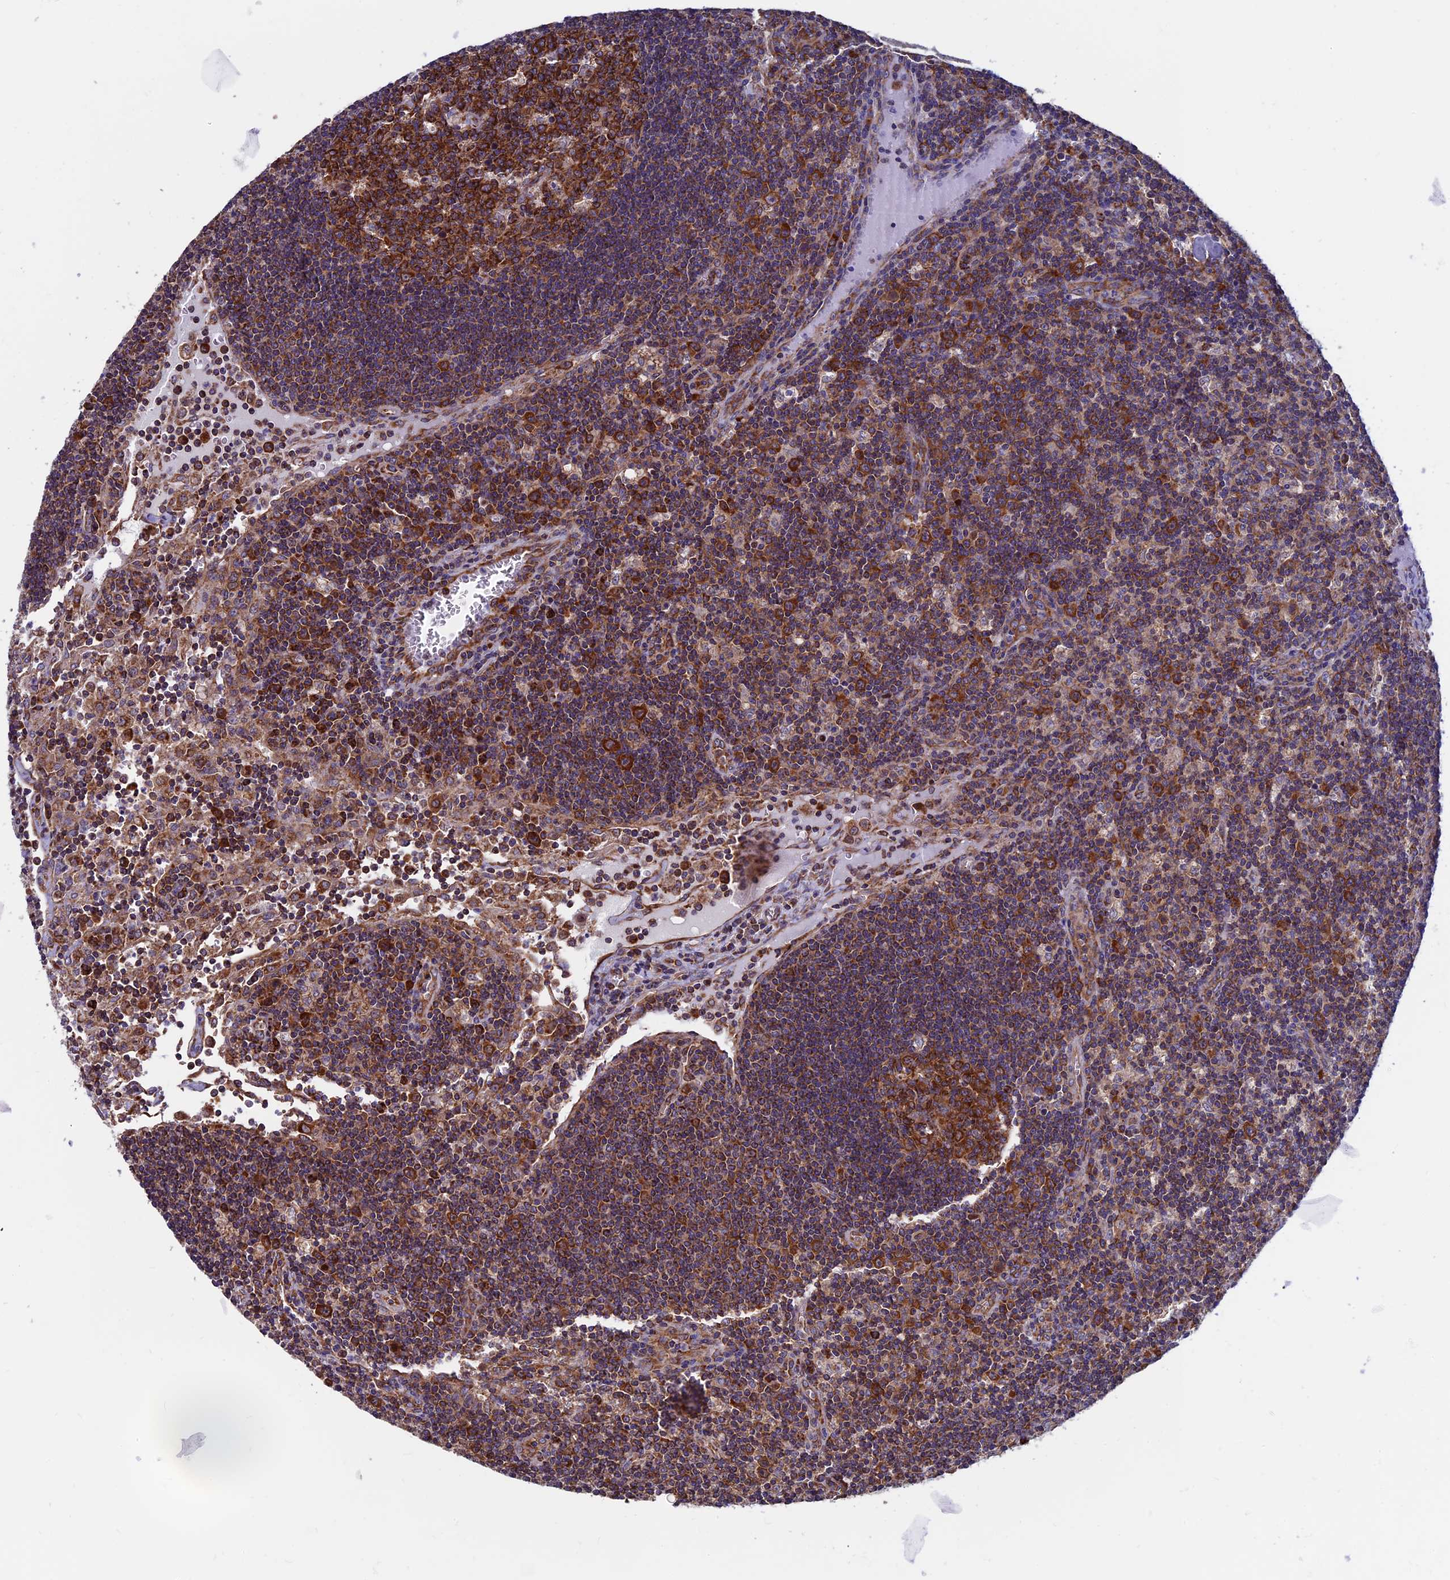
{"staining": {"intensity": "strong", "quantity": ">75%", "location": "cytoplasmic/membranous"}, "tissue": "lymph node", "cell_type": "Germinal center cells", "image_type": "normal", "snomed": [{"axis": "morphology", "description": "Normal tissue, NOS"}, {"axis": "topography", "description": "Lymph node"}], "caption": "DAB (3,3'-diaminobenzidine) immunohistochemical staining of normal lymph node demonstrates strong cytoplasmic/membranous protein positivity in about >75% of germinal center cells. (DAB (3,3'-diaminobenzidine) = brown stain, brightfield microscopy at high magnification).", "gene": "SLC9A5", "patient": {"sex": "male", "age": 58}}